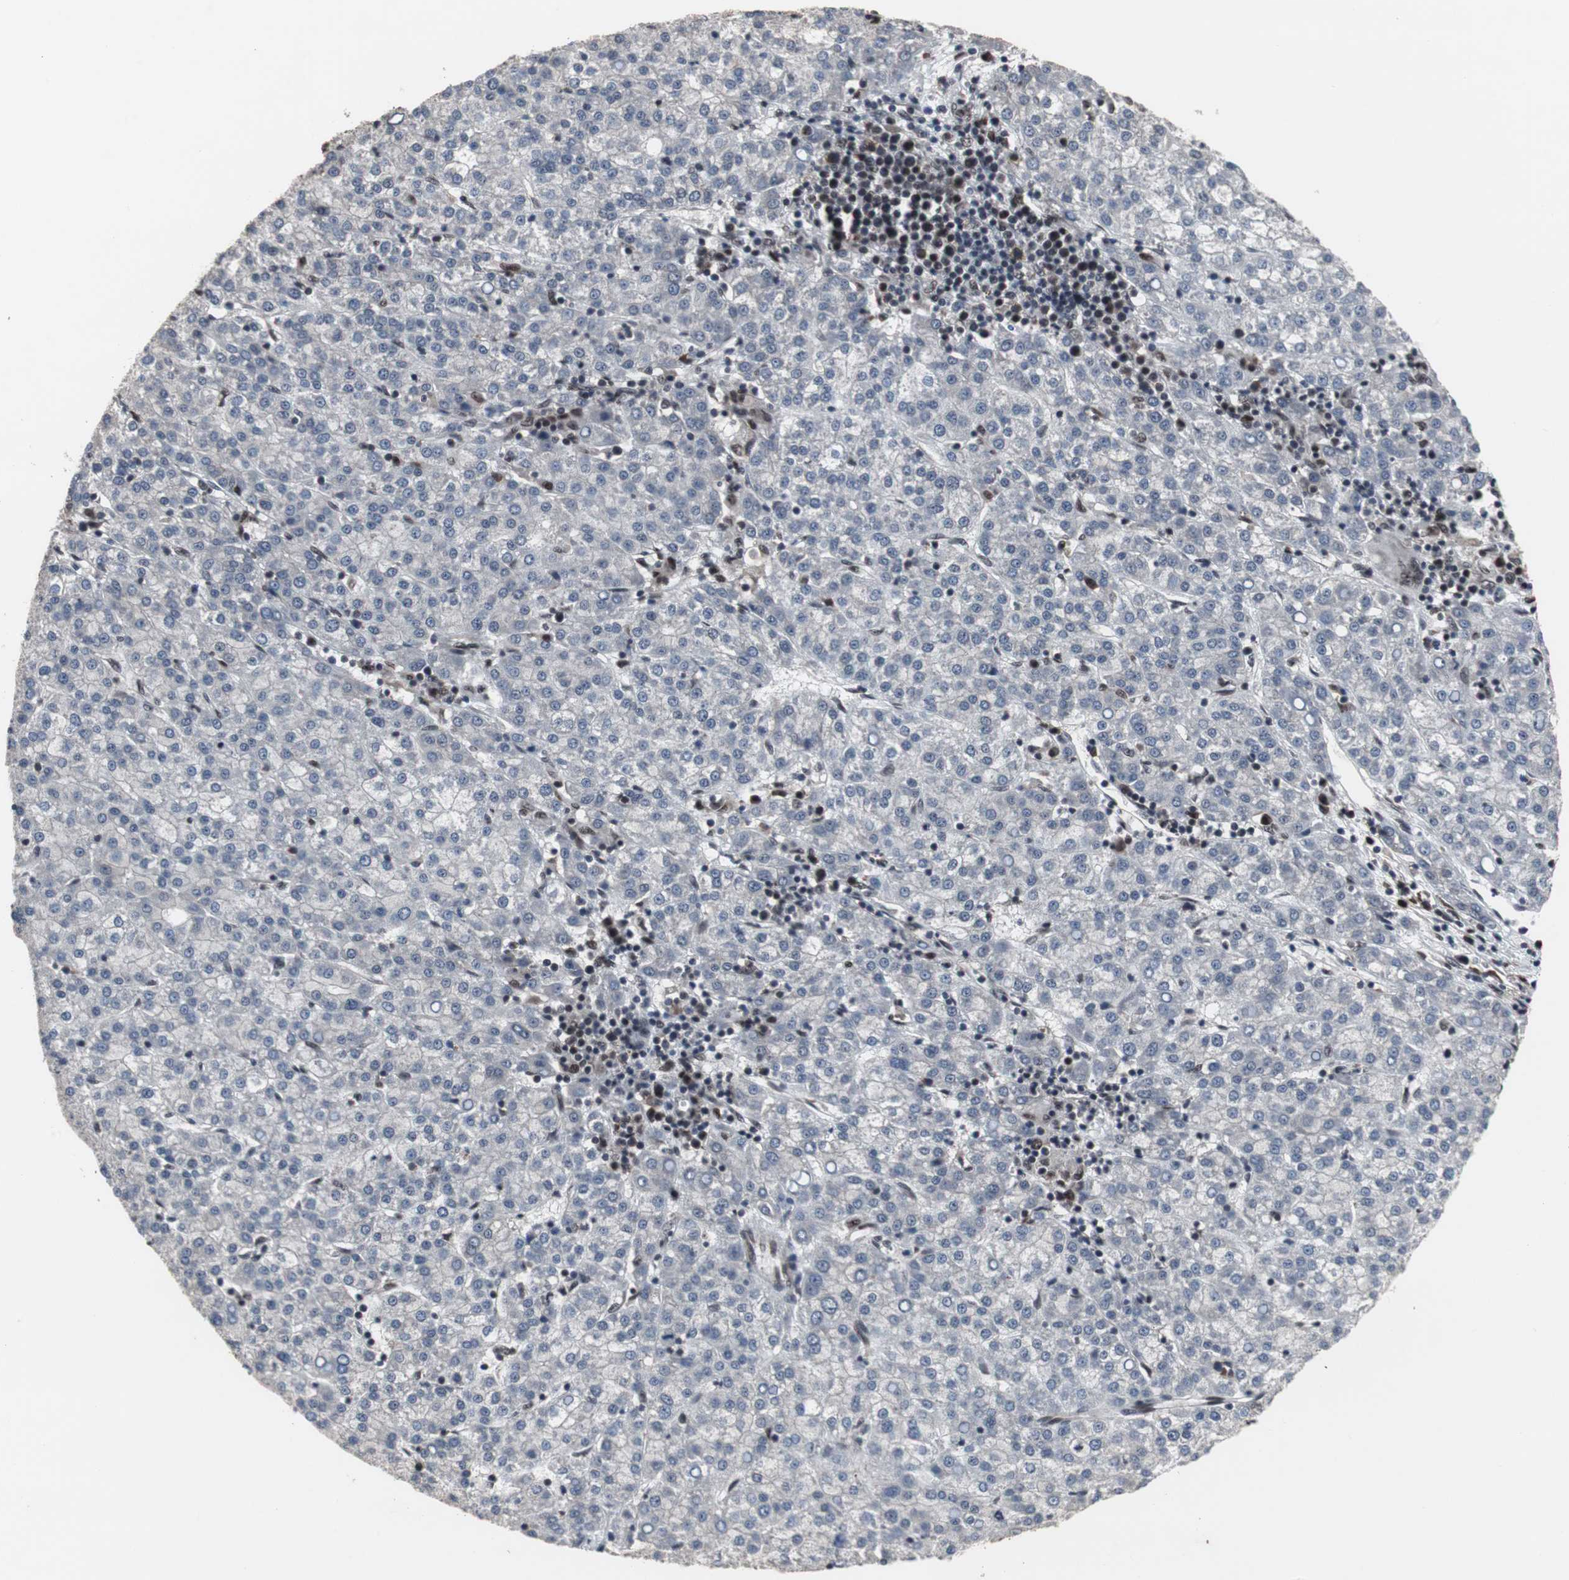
{"staining": {"intensity": "negative", "quantity": "none", "location": "none"}, "tissue": "liver cancer", "cell_type": "Tumor cells", "image_type": "cancer", "snomed": [{"axis": "morphology", "description": "Carcinoma, Hepatocellular, NOS"}, {"axis": "topography", "description": "Liver"}], "caption": "IHC micrograph of human liver cancer stained for a protein (brown), which demonstrates no positivity in tumor cells. (DAB IHC, high magnification).", "gene": "GTF2F2", "patient": {"sex": "female", "age": 58}}